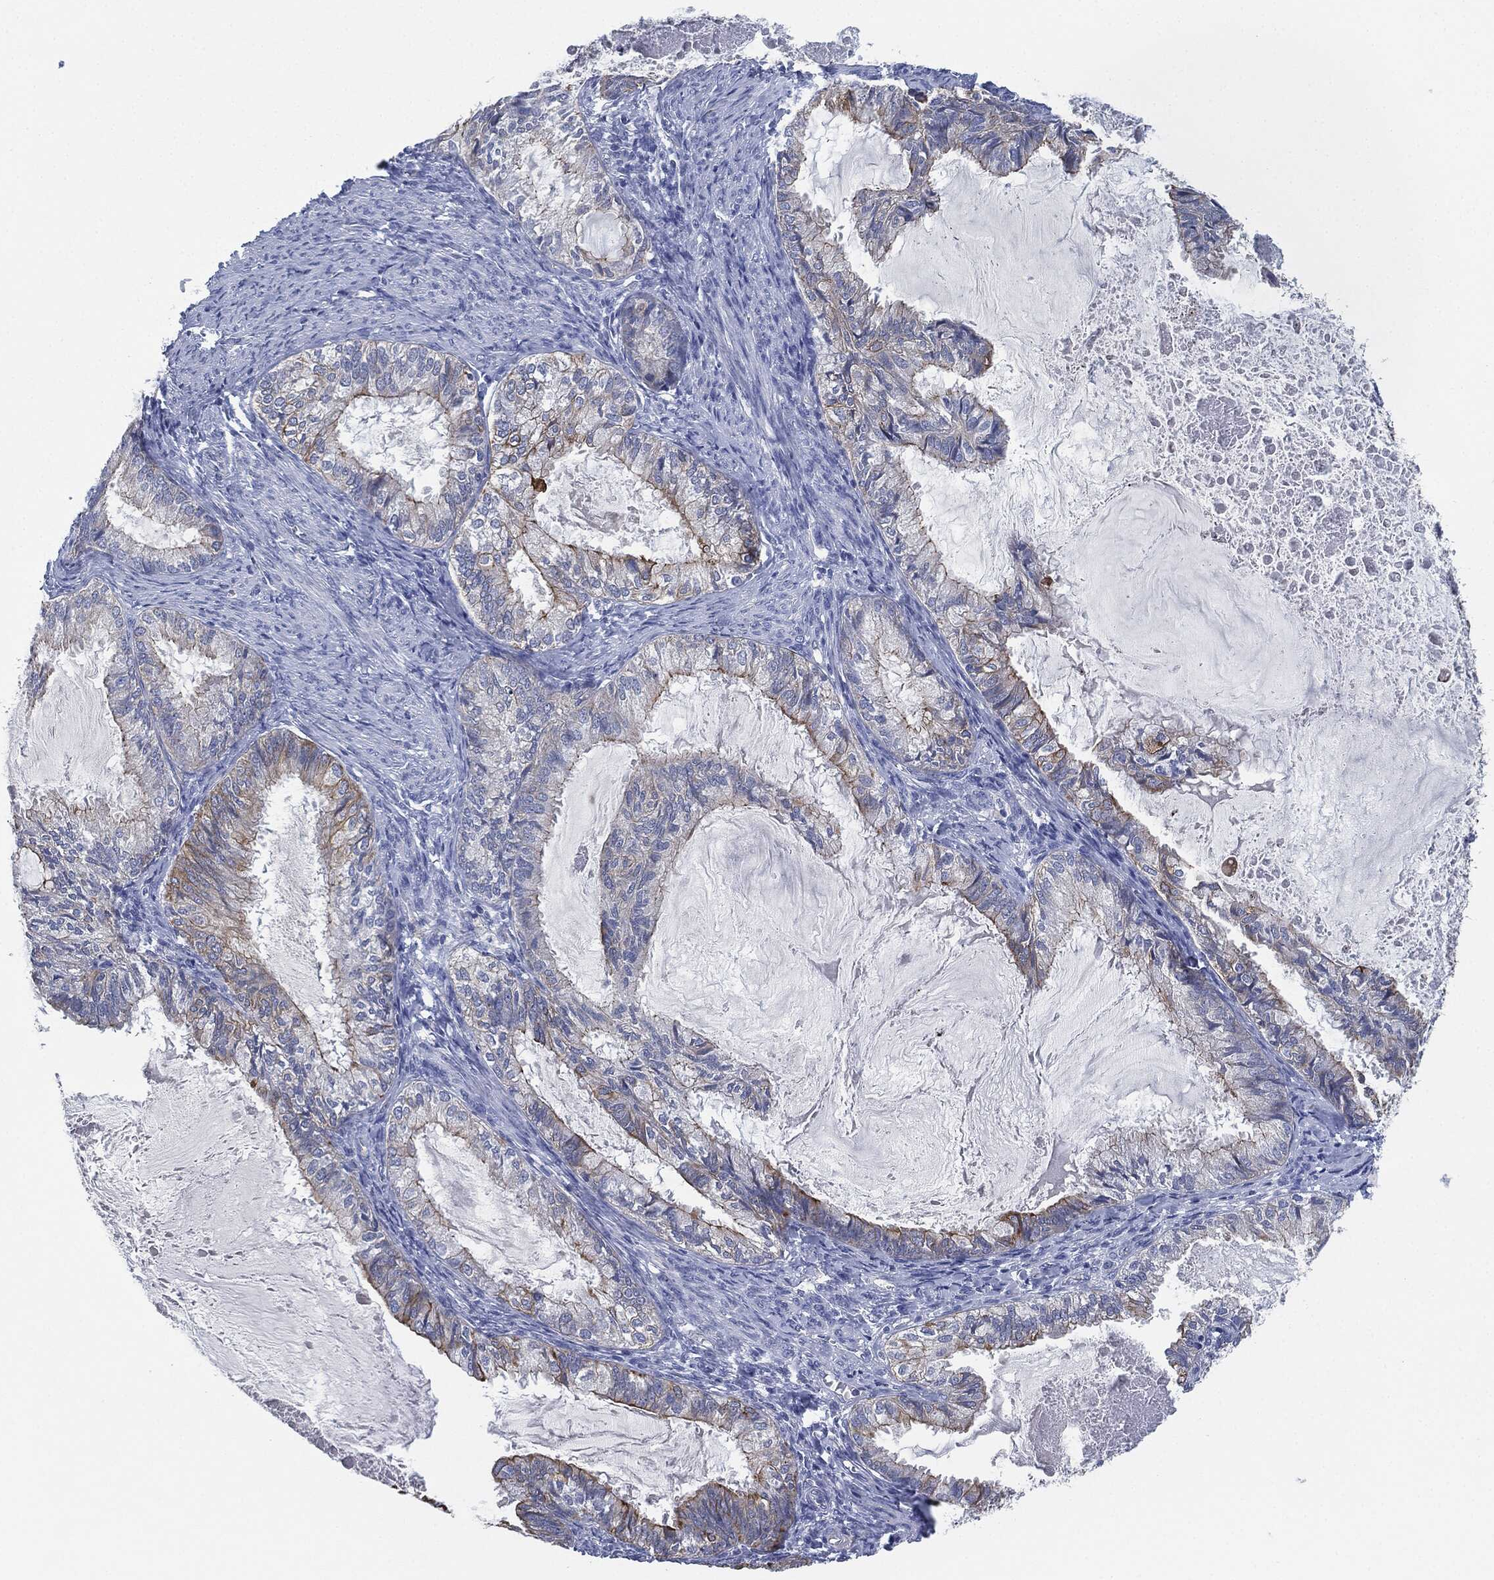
{"staining": {"intensity": "moderate", "quantity": "<25%", "location": "cytoplasmic/membranous"}, "tissue": "endometrial cancer", "cell_type": "Tumor cells", "image_type": "cancer", "snomed": [{"axis": "morphology", "description": "Adenocarcinoma, NOS"}, {"axis": "topography", "description": "Endometrium"}], "caption": "Human endometrial cancer stained with a protein marker reveals moderate staining in tumor cells.", "gene": "SHROOM2", "patient": {"sex": "female", "age": 86}}